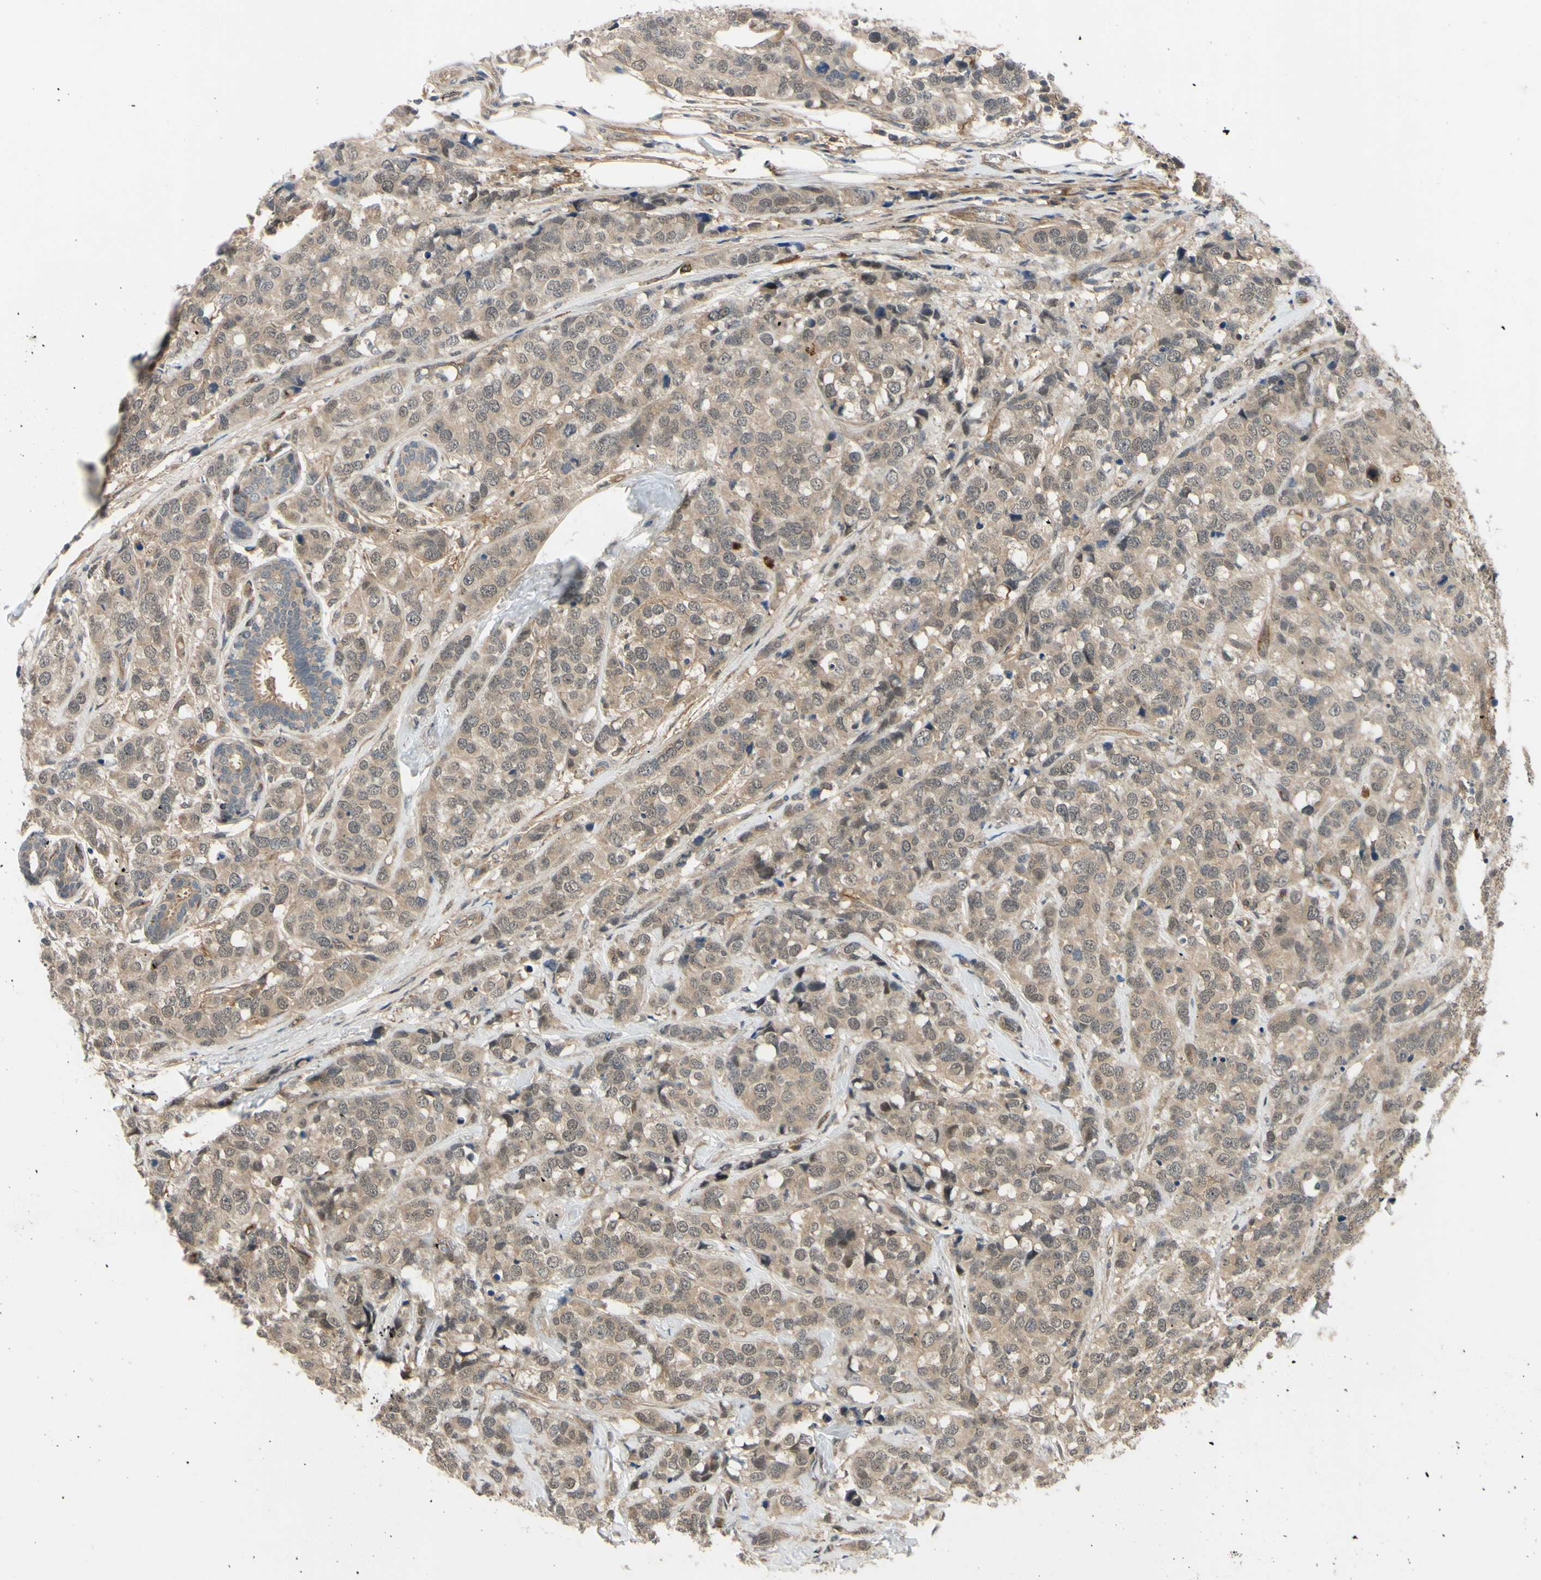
{"staining": {"intensity": "moderate", "quantity": ">75%", "location": "cytoplasmic/membranous,nuclear"}, "tissue": "breast cancer", "cell_type": "Tumor cells", "image_type": "cancer", "snomed": [{"axis": "morphology", "description": "Lobular carcinoma"}, {"axis": "topography", "description": "Breast"}], "caption": "Human breast lobular carcinoma stained with a brown dye reveals moderate cytoplasmic/membranous and nuclear positive expression in approximately >75% of tumor cells.", "gene": "COMMD9", "patient": {"sex": "female", "age": 59}}